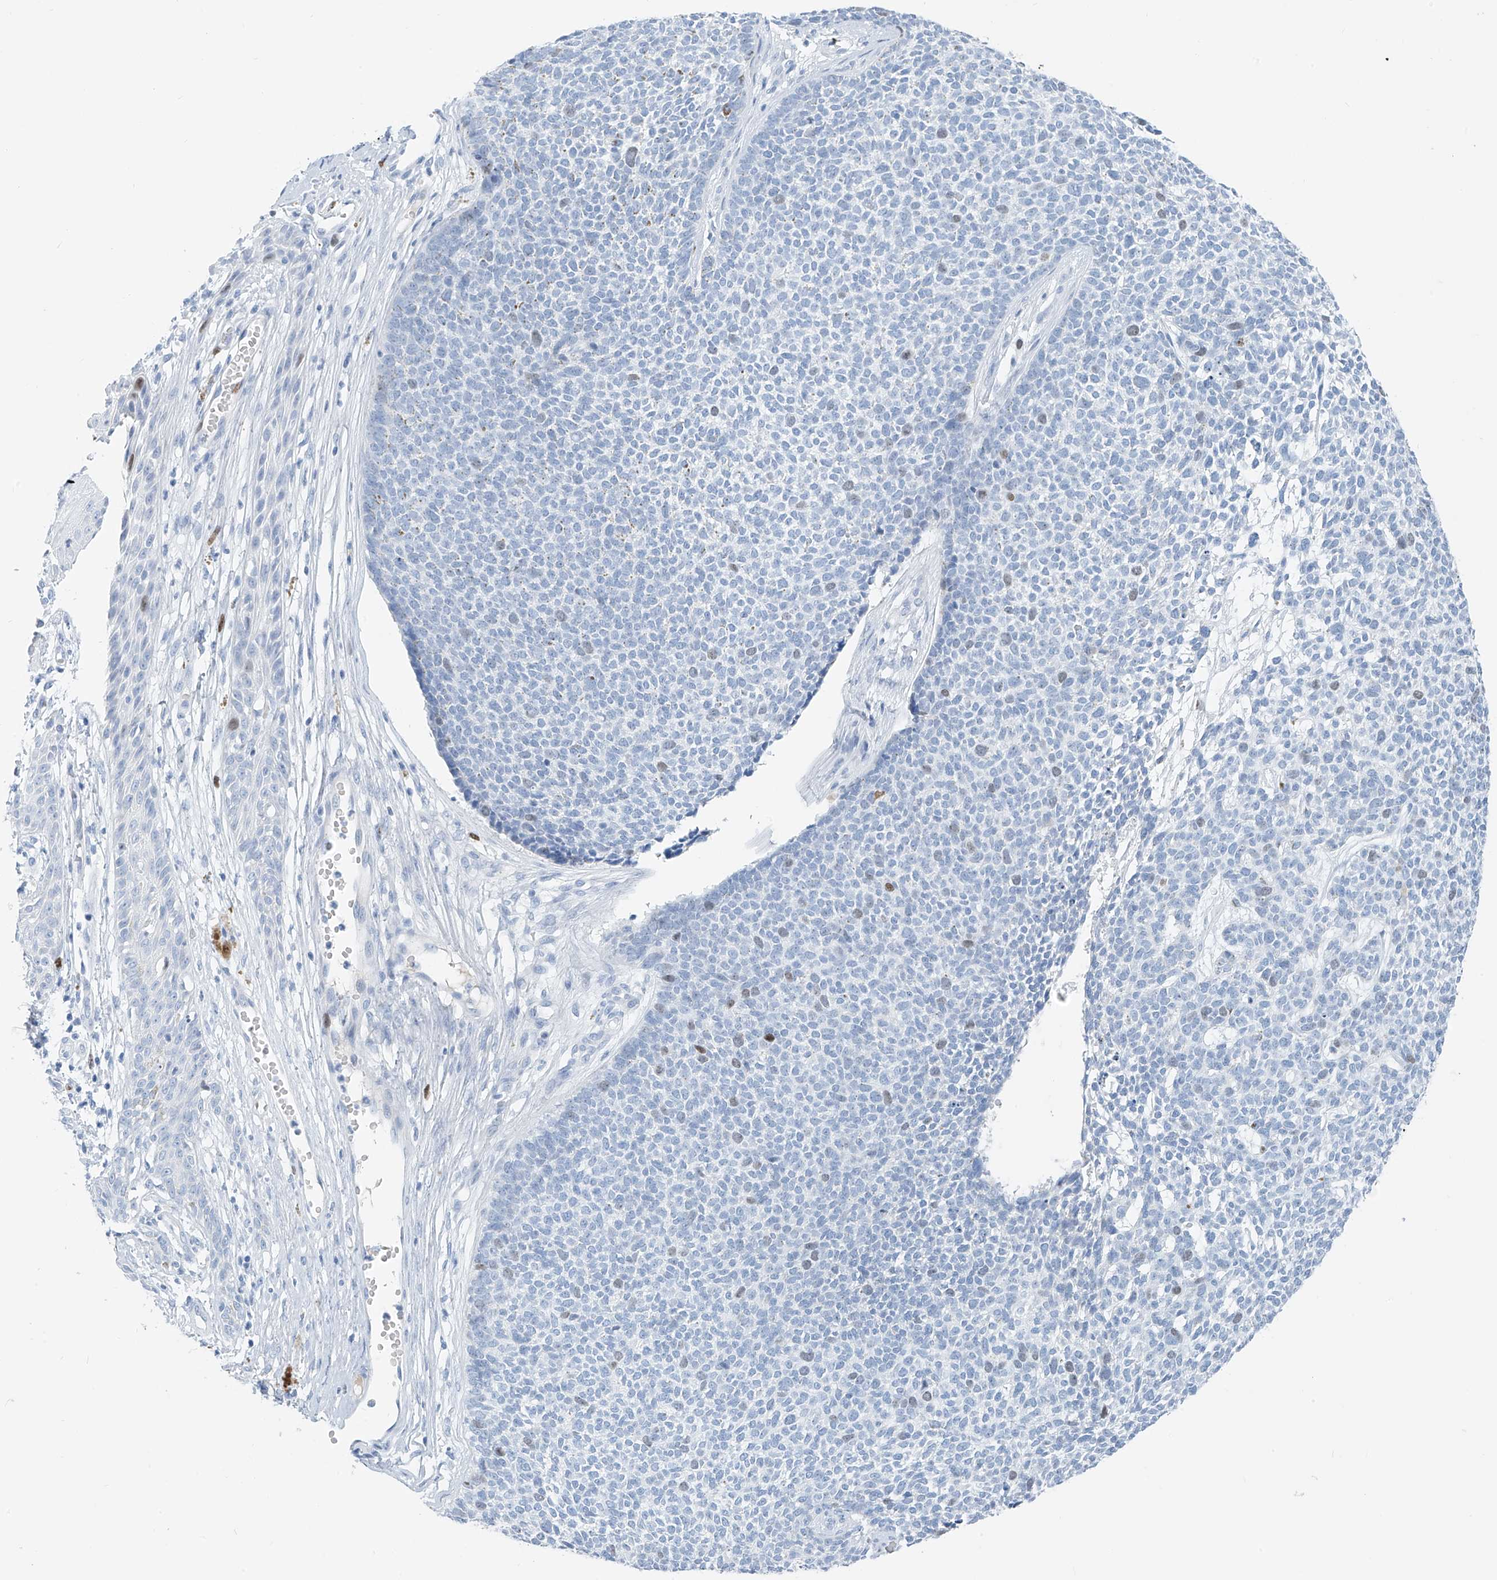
{"staining": {"intensity": "weak", "quantity": "<25%", "location": "nuclear"}, "tissue": "skin cancer", "cell_type": "Tumor cells", "image_type": "cancer", "snomed": [{"axis": "morphology", "description": "Basal cell carcinoma"}, {"axis": "topography", "description": "Skin"}], "caption": "The immunohistochemistry micrograph has no significant positivity in tumor cells of basal cell carcinoma (skin) tissue. Nuclei are stained in blue.", "gene": "SGO2", "patient": {"sex": "female", "age": 84}}